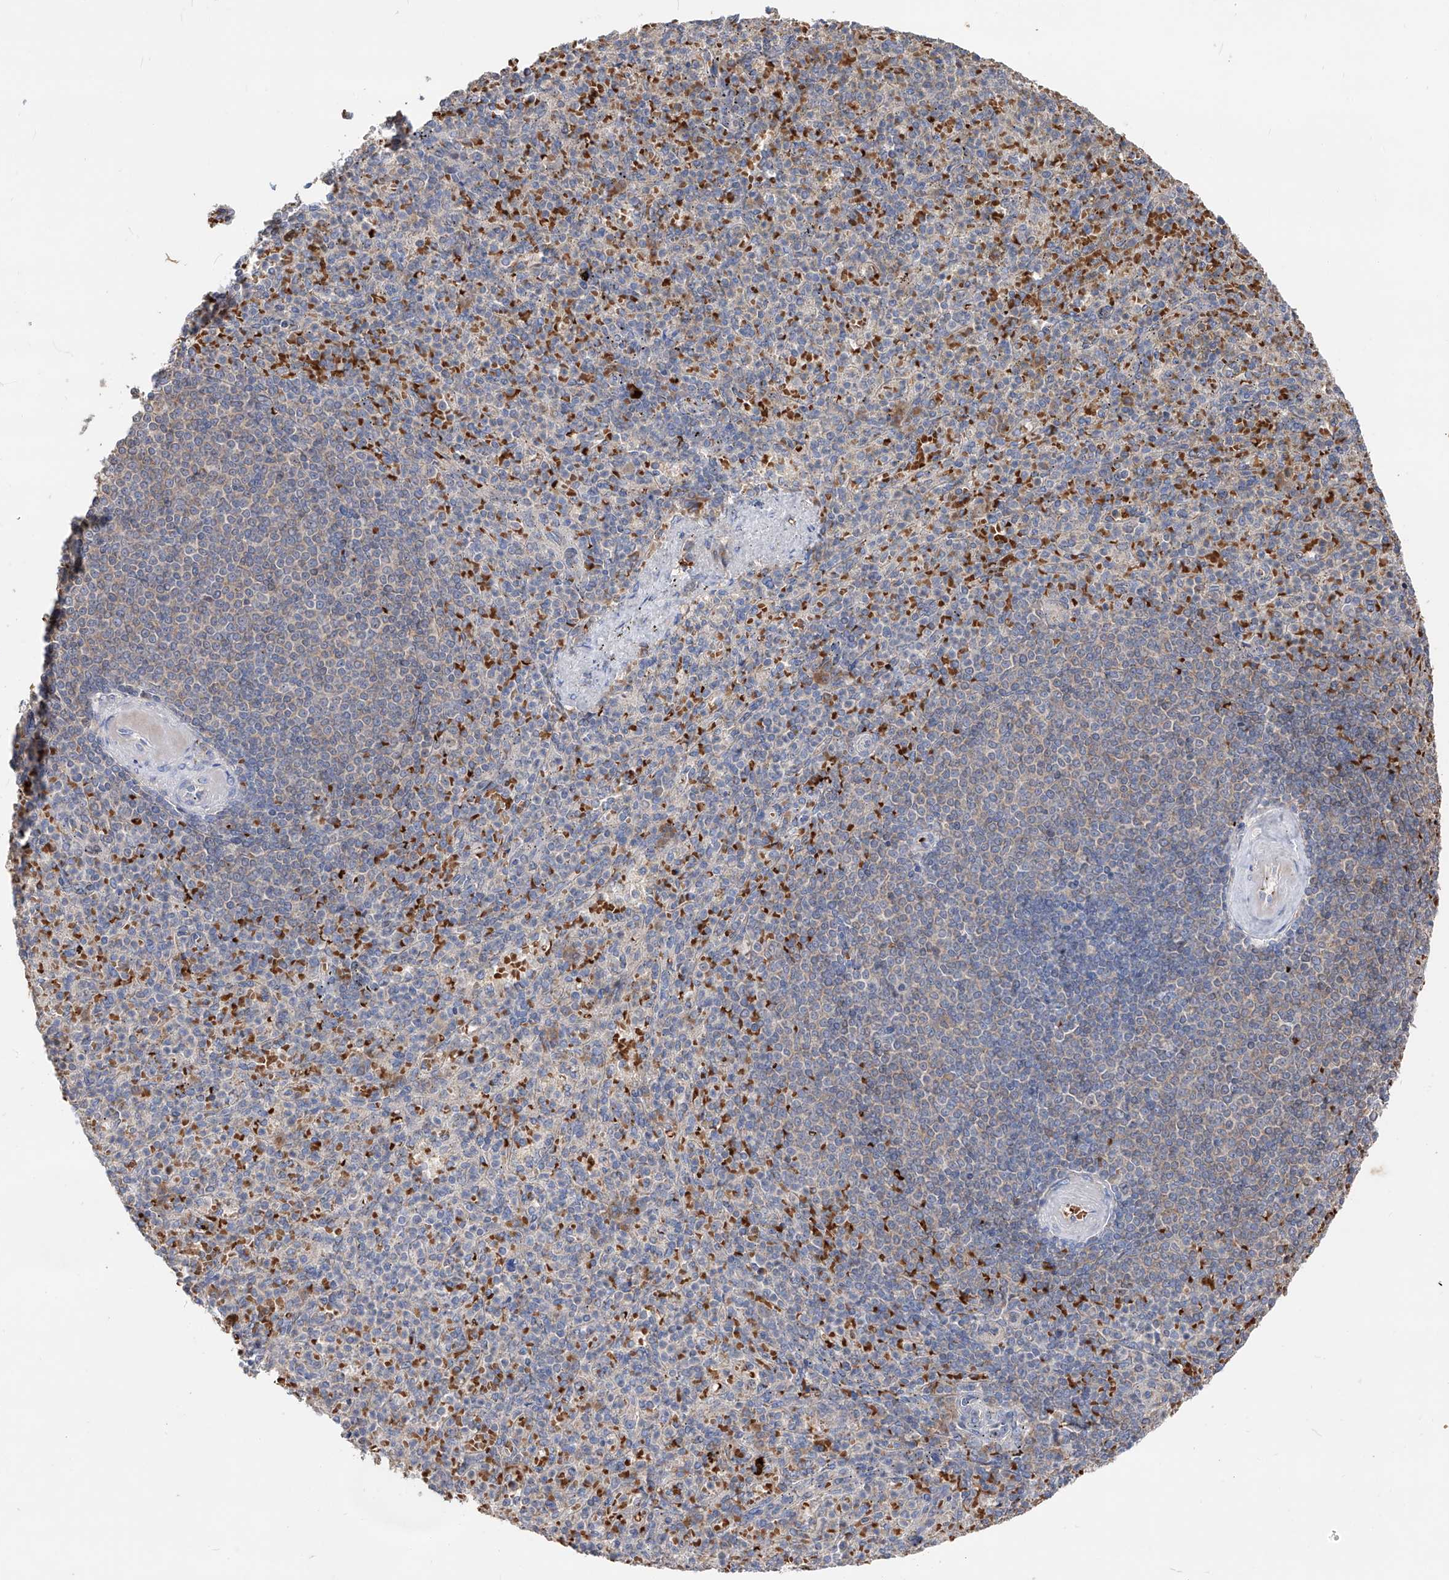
{"staining": {"intensity": "moderate", "quantity": "25%-75%", "location": "cytoplasmic/membranous"}, "tissue": "spleen", "cell_type": "Cells in red pulp", "image_type": "normal", "snomed": [{"axis": "morphology", "description": "Normal tissue, NOS"}, {"axis": "topography", "description": "Spleen"}], "caption": "IHC of benign human spleen demonstrates medium levels of moderate cytoplasmic/membranous positivity in about 25%-75% of cells in red pulp.", "gene": "EDN1", "patient": {"sex": "female", "age": 74}}